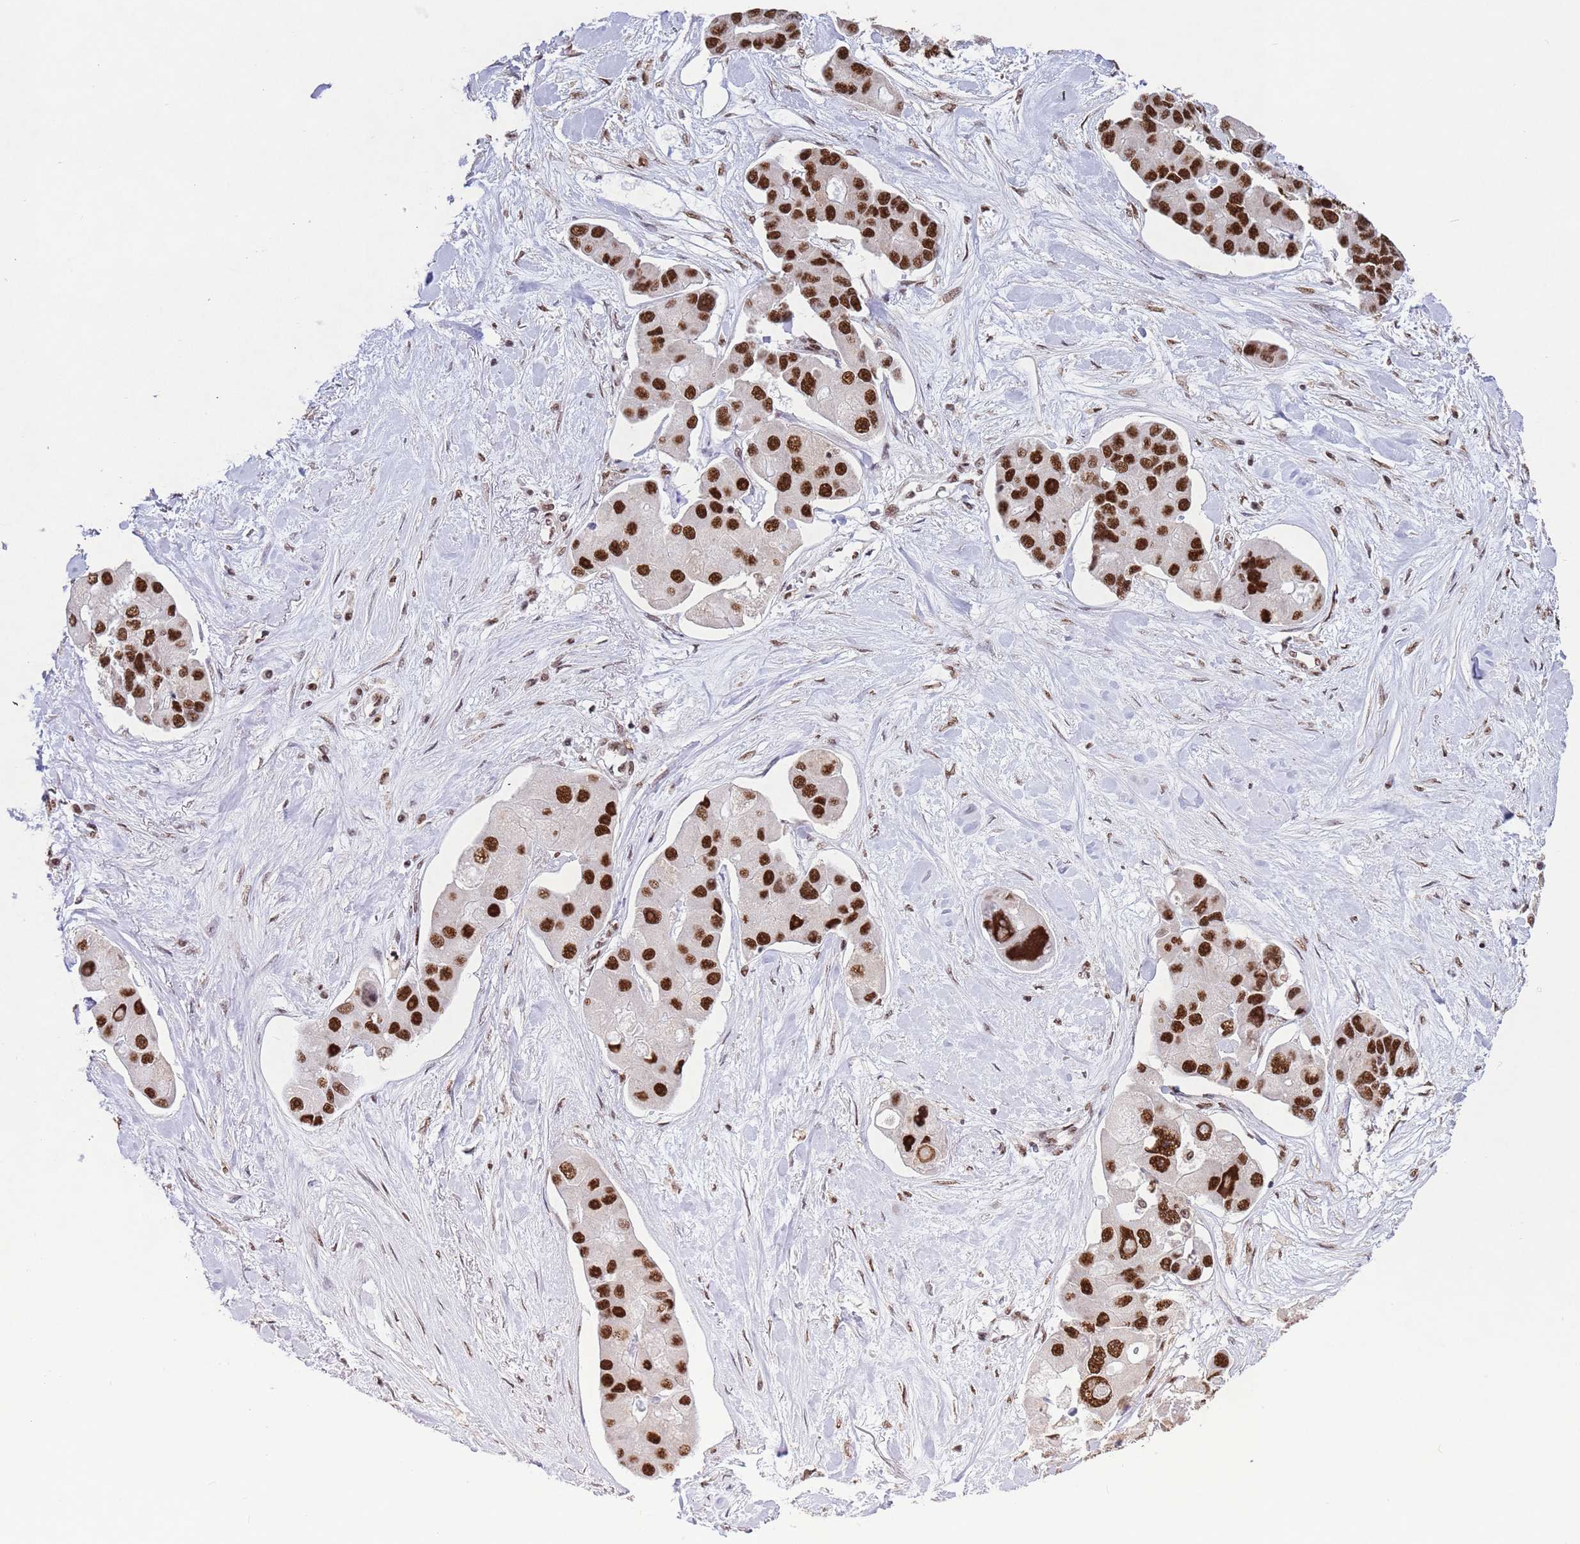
{"staining": {"intensity": "strong", "quantity": ">75%", "location": "nuclear"}, "tissue": "lung cancer", "cell_type": "Tumor cells", "image_type": "cancer", "snomed": [{"axis": "morphology", "description": "Adenocarcinoma, NOS"}, {"axis": "topography", "description": "Lung"}], "caption": "Tumor cells exhibit high levels of strong nuclear expression in approximately >75% of cells in lung cancer.", "gene": "ESF1", "patient": {"sex": "female", "age": 54}}